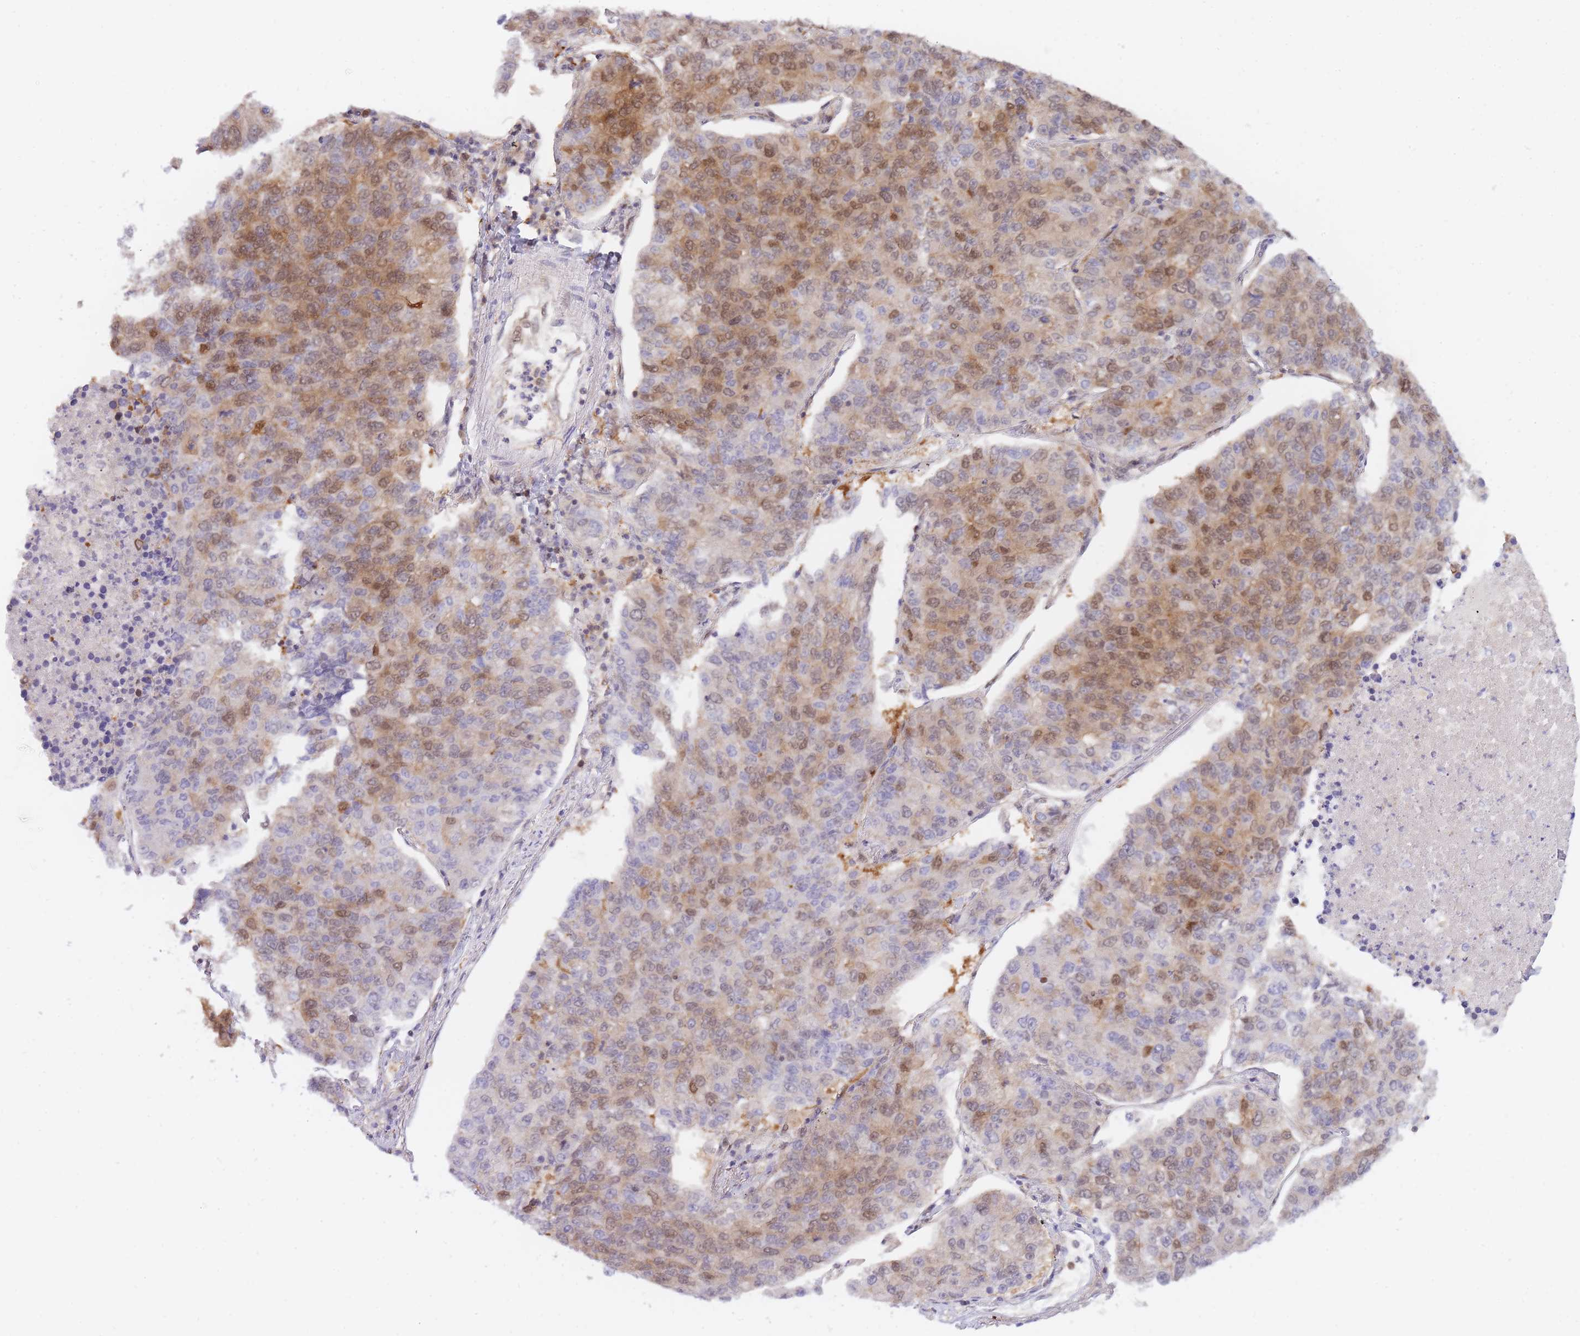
{"staining": {"intensity": "moderate", "quantity": "25%-75%", "location": "cytoplasmic/membranous,nuclear"}, "tissue": "lung cancer", "cell_type": "Tumor cells", "image_type": "cancer", "snomed": [{"axis": "morphology", "description": "Adenocarcinoma, NOS"}, {"axis": "topography", "description": "Lung"}], "caption": "Moderate cytoplasmic/membranous and nuclear protein staining is identified in about 25%-75% of tumor cells in lung adenocarcinoma.", "gene": "NSFL1C", "patient": {"sex": "male", "age": 49}}